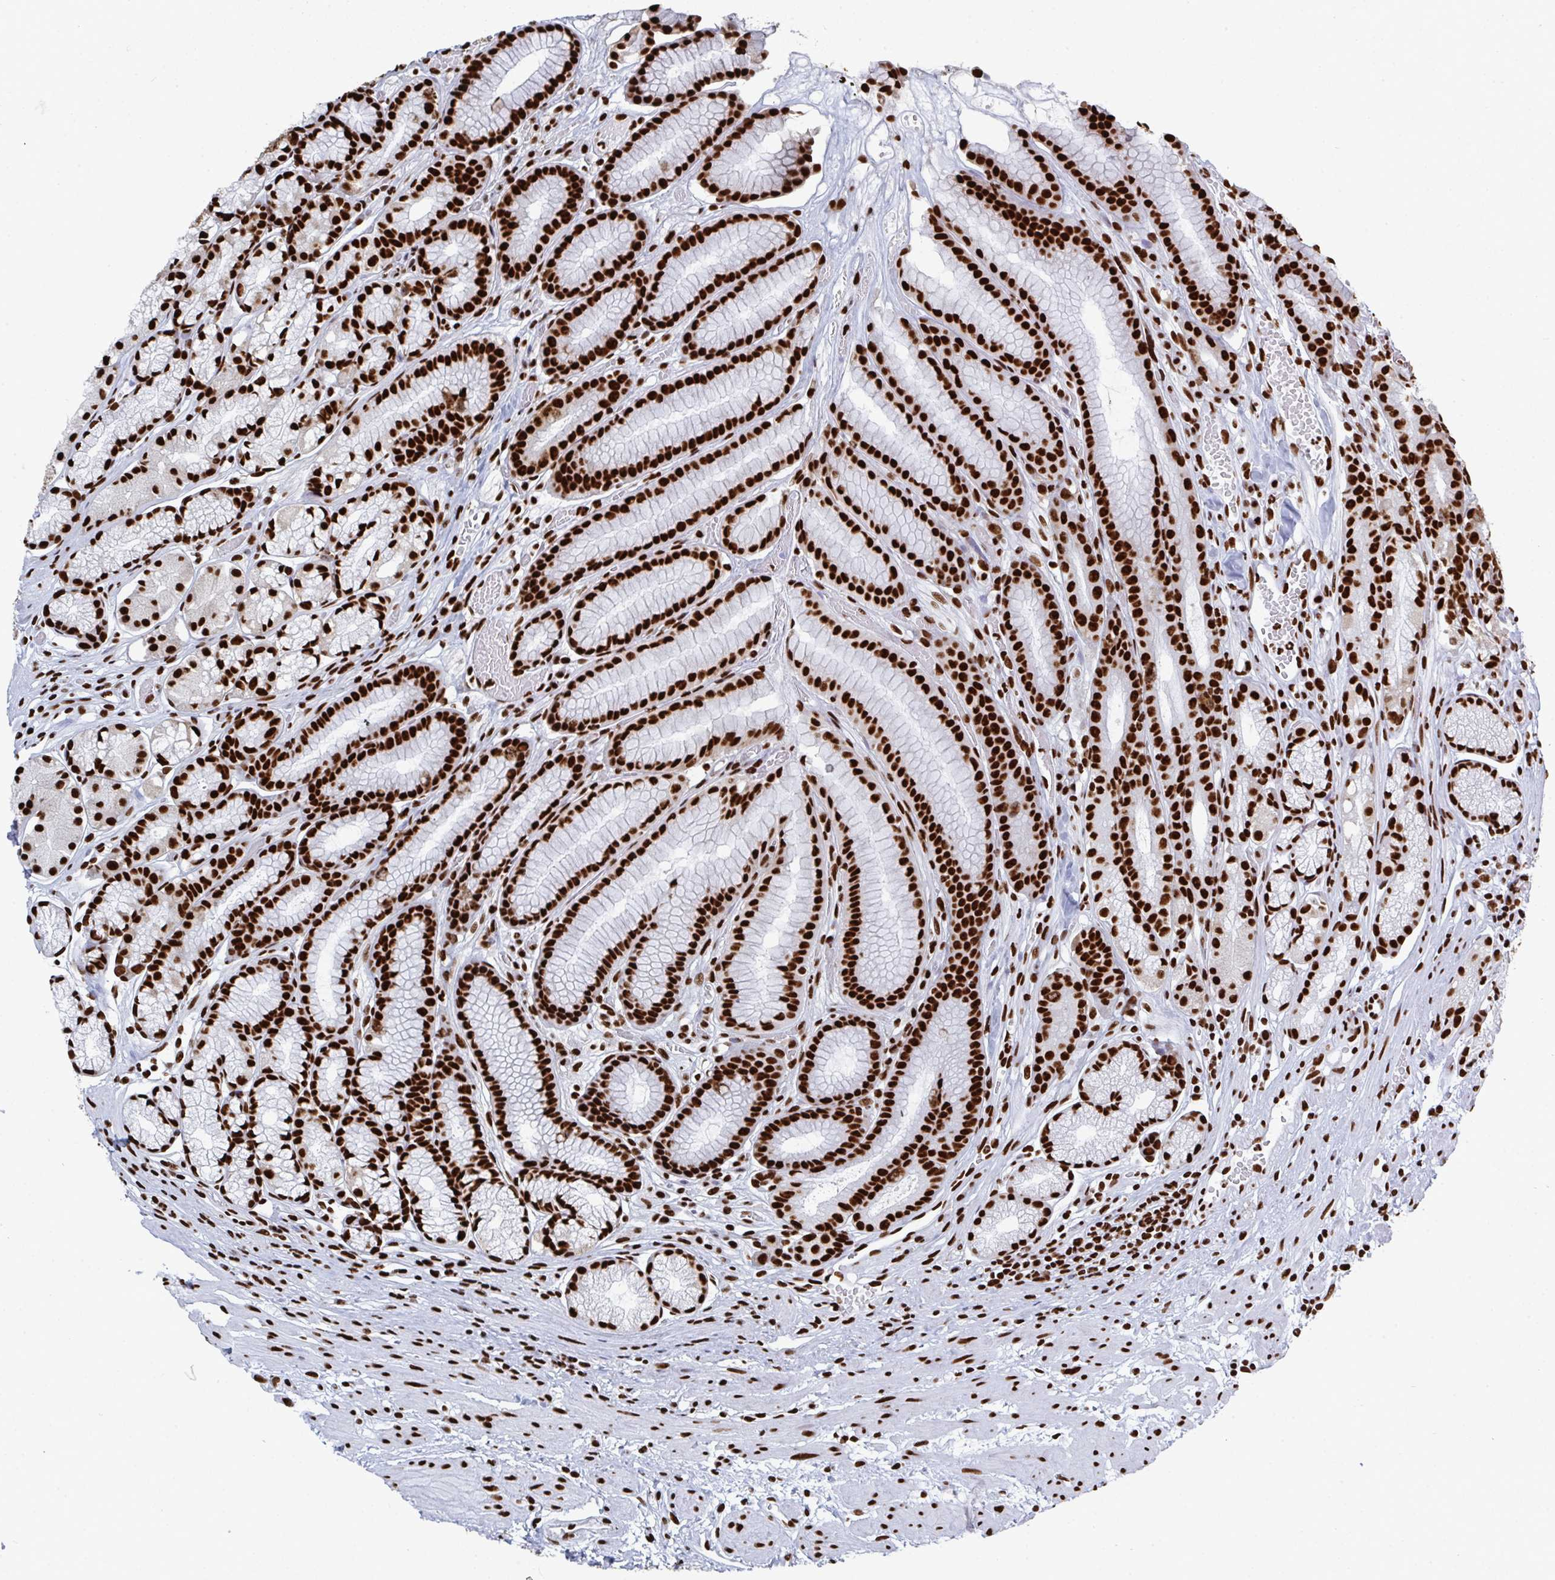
{"staining": {"intensity": "strong", "quantity": ">75%", "location": "nuclear"}, "tissue": "stomach", "cell_type": "Glandular cells", "image_type": "normal", "snomed": [{"axis": "morphology", "description": "Normal tissue, NOS"}, {"axis": "topography", "description": "Smooth muscle"}, {"axis": "topography", "description": "Stomach"}], "caption": "Immunohistochemical staining of benign stomach demonstrates strong nuclear protein positivity in about >75% of glandular cells. (brown staining indicates protein expression, while blue staining denotes nuclei).", "gene": "GAR1", "patient": {"sex": "male", "age": 70}}